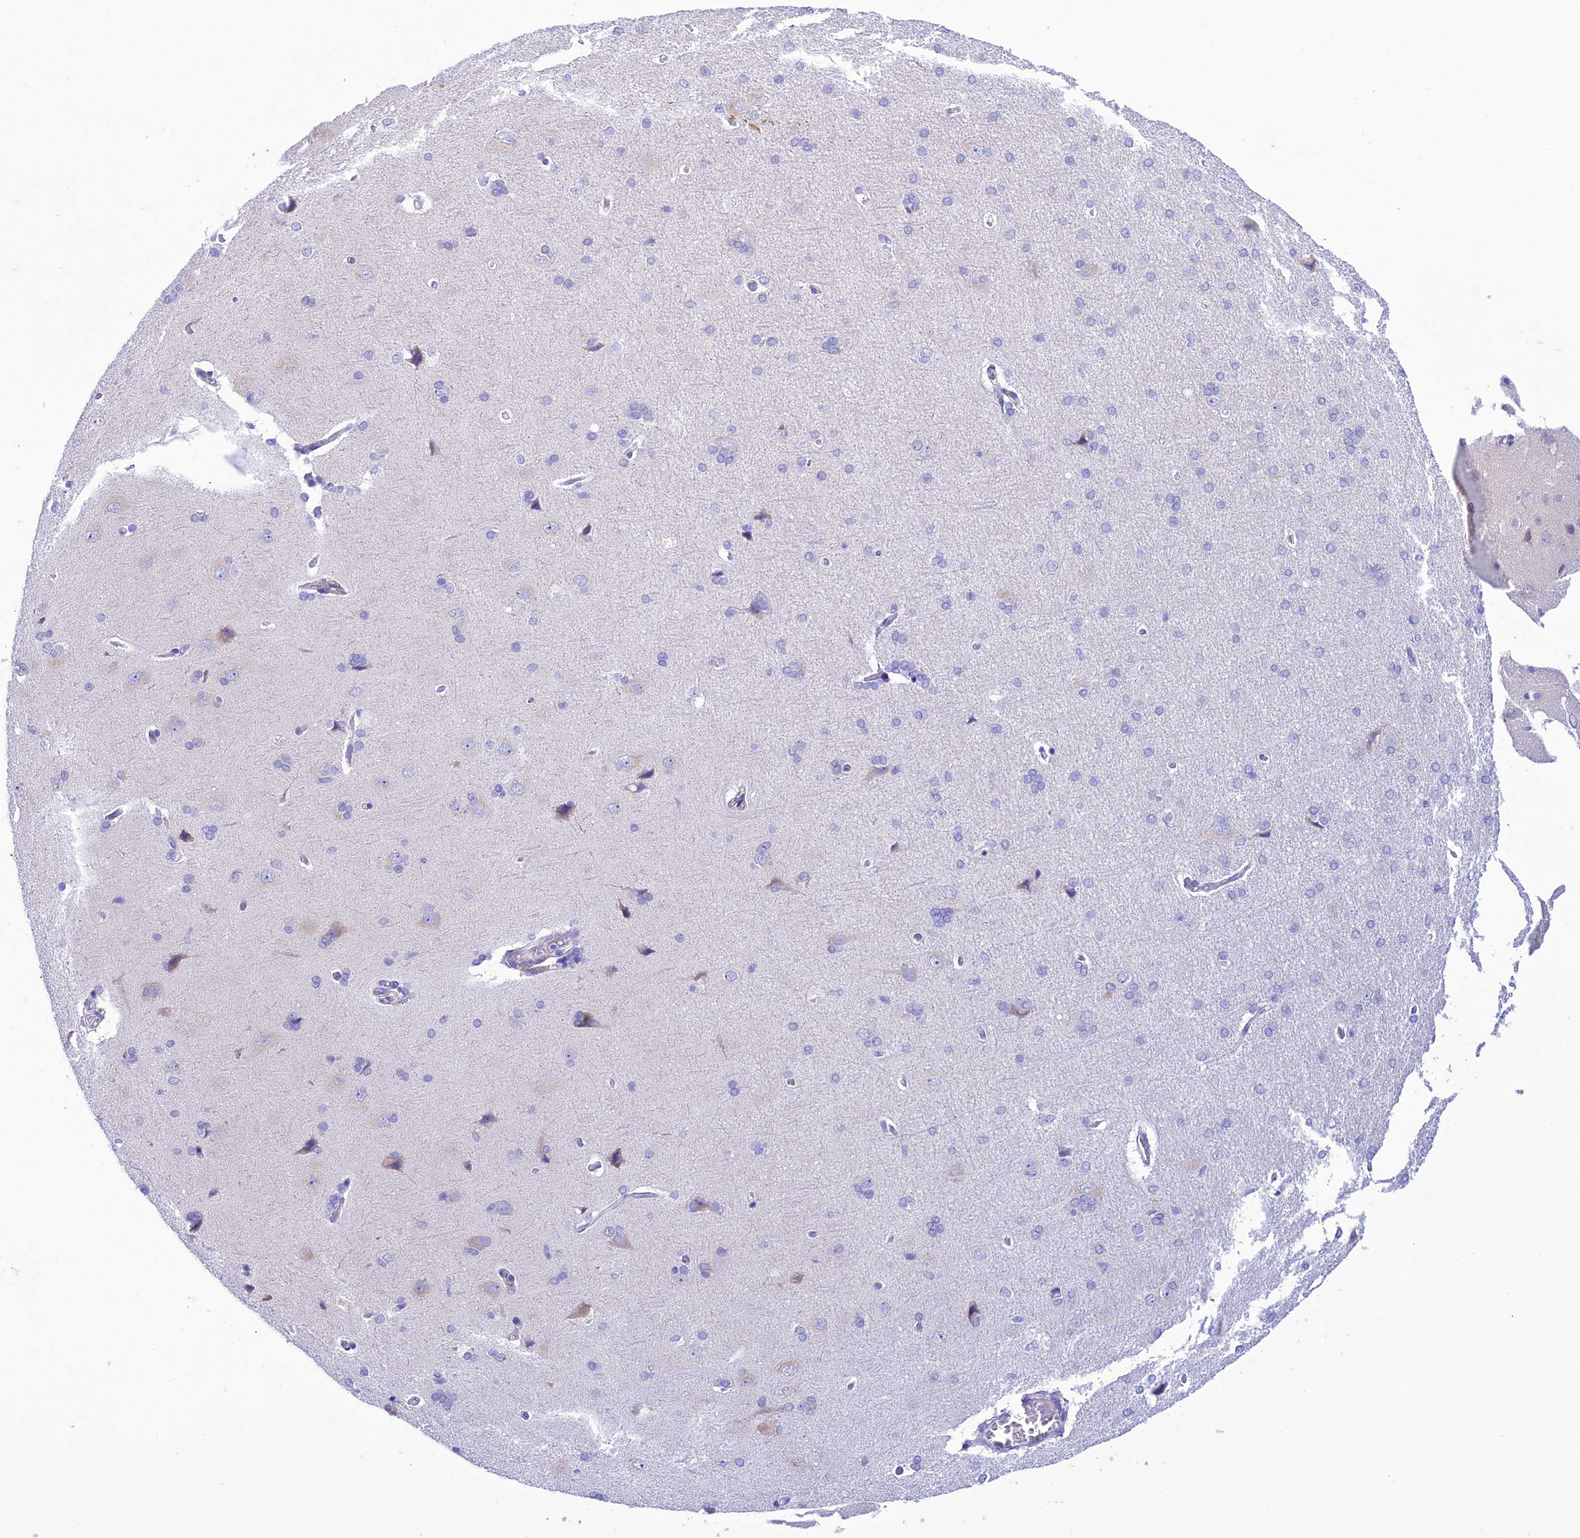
{"staining": {"intensity": "negative", "quantity": "none", "location": "none"}, "tissue": "cerebral cortex", "cell_type": "Endothelial cells", "image_type": "normal", "snomed": [{"axis": "morphology", "description": "Normal tissue, NOS"}, {"axis": "topography", "description": "Cerebral cortex"}], "caption": "DAB (3,3'-diaminobenzidine) immunohistochemical staining of benign cerebral cortex exhibits no significant expression in endothelial cells. (DAB (3,3'-diaminobenzidine) immunohistochemistry (IHC) with hematoxylin counter stain).", "gene": "VPS52", "patient": {"sex": "male", "age": 62}}